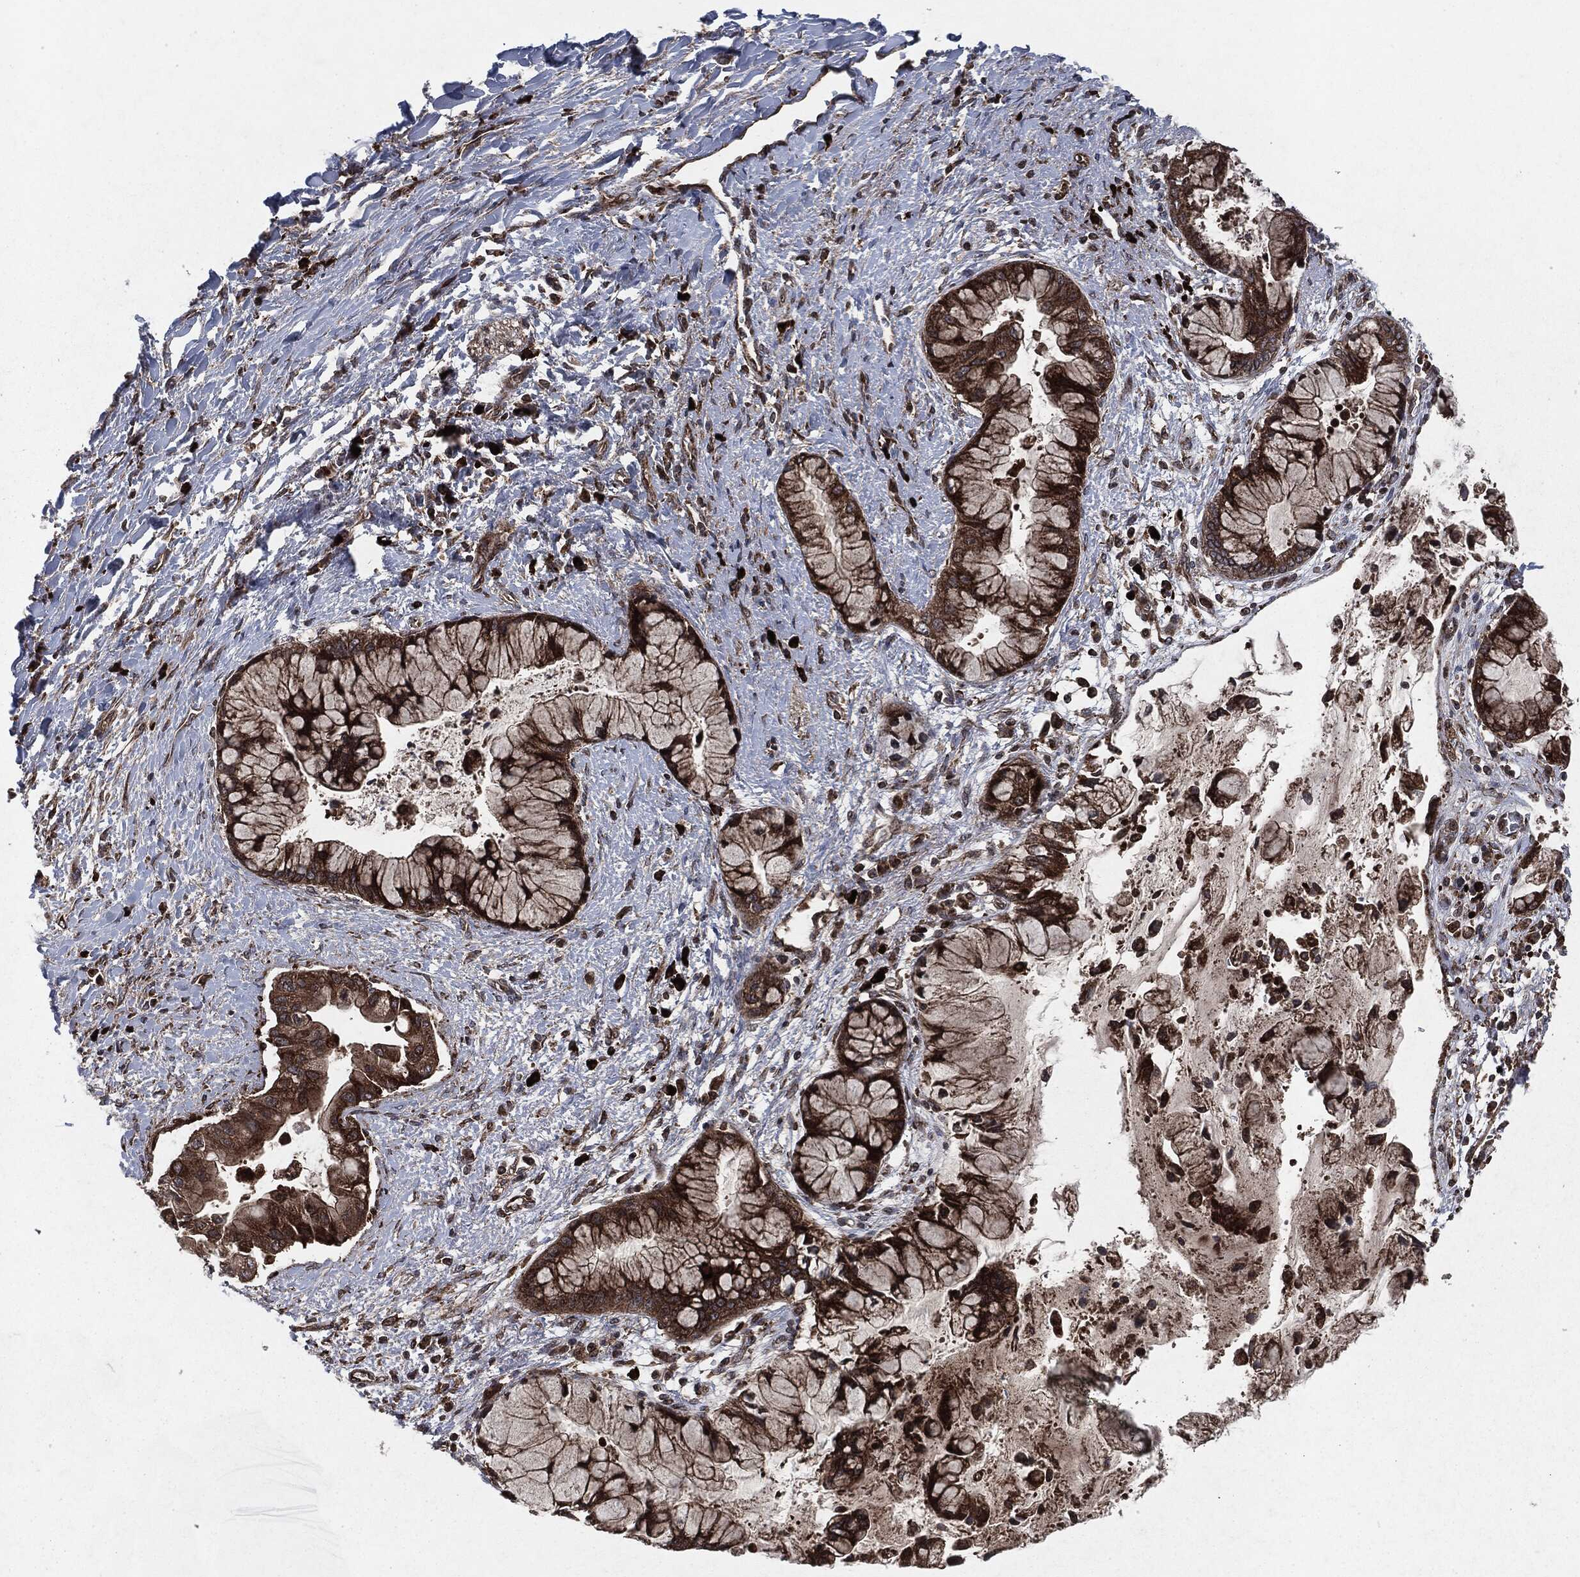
{"staining": {"intensity": "strong", "quantity": ">75%", "location": "cytoplasmic/membranous"}, "tissue": "liver cancer", "cell_type": "Tumor cells", "image_type": "cancer", "snomed": [{"axis": "morphology", "description": "Normal tissue, NOS"}, {"axis": "morphology", "description": "Cholangiocarcinoma"}, {"axis": "topography", "description": "Liver"}, {"axis": "topography", "description": "Peripheral nerve tissue"}], "caption": "Strong cytoplasmic/membranous protein positivity is appreciated in approximately >75% of tumor cells in liver cancer. Nuclei are stained in blue.", "gene": "RAF1", "patient": {"sex": "male", "age": 50}}